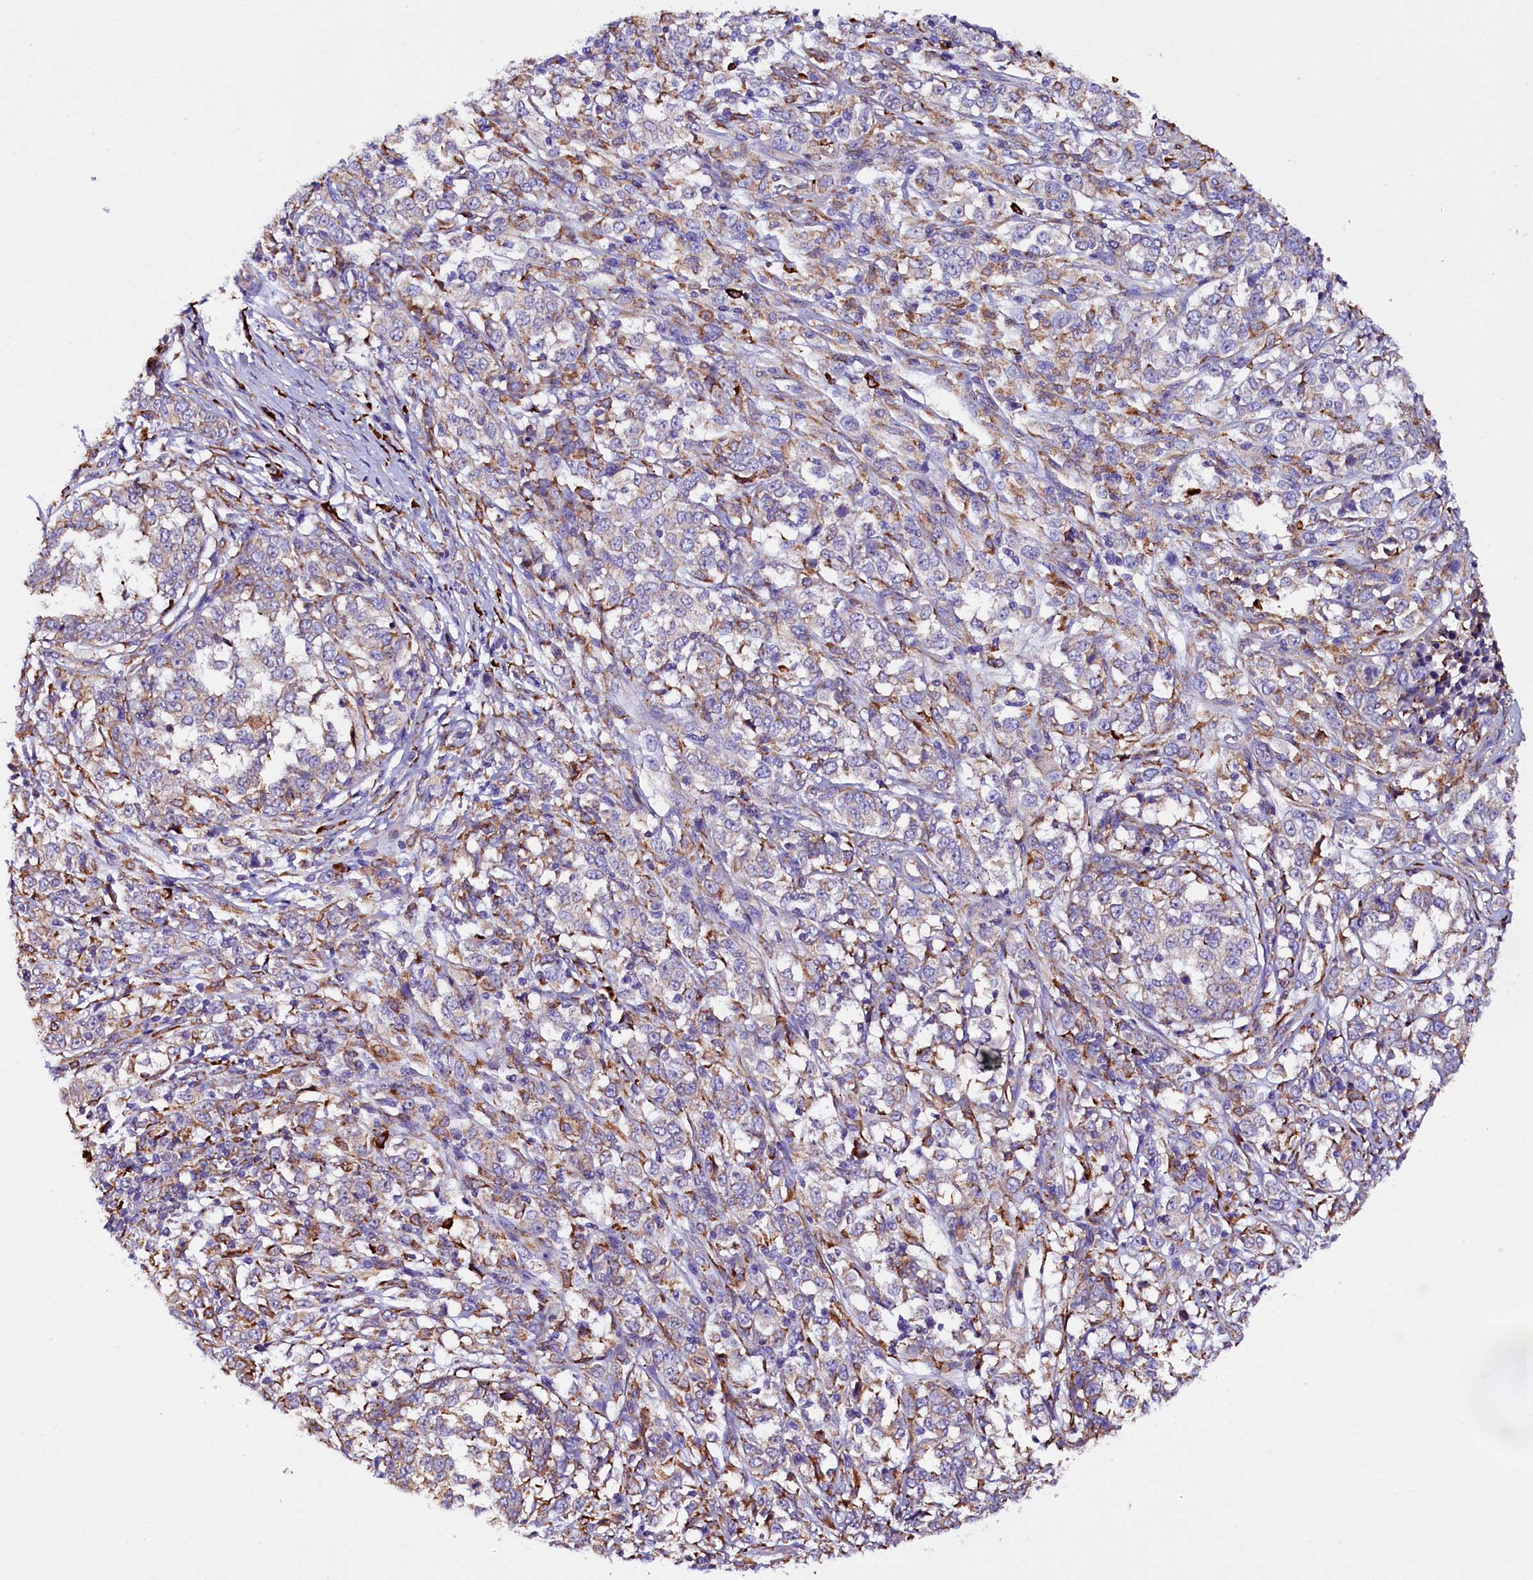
{"staining": {"intensity": "negative", "quantity": "none", "location": "none"}, "tissue": "melanoma", "cell_type": "Tumor cells", "image_type": "cancer", "snomed": [{"axis": "morphology", "description": "Malignant melanoma, NOS"}, {"axis": "topography", "description": "Skin"}], "caption": "IHC of human malignant melanoma shows no expression in tumor cells. (Brightfield microscopy of DAB IHC at high magnification).", "gene": "CAPS2", "patient": {"sex": "female", "age": 72}}